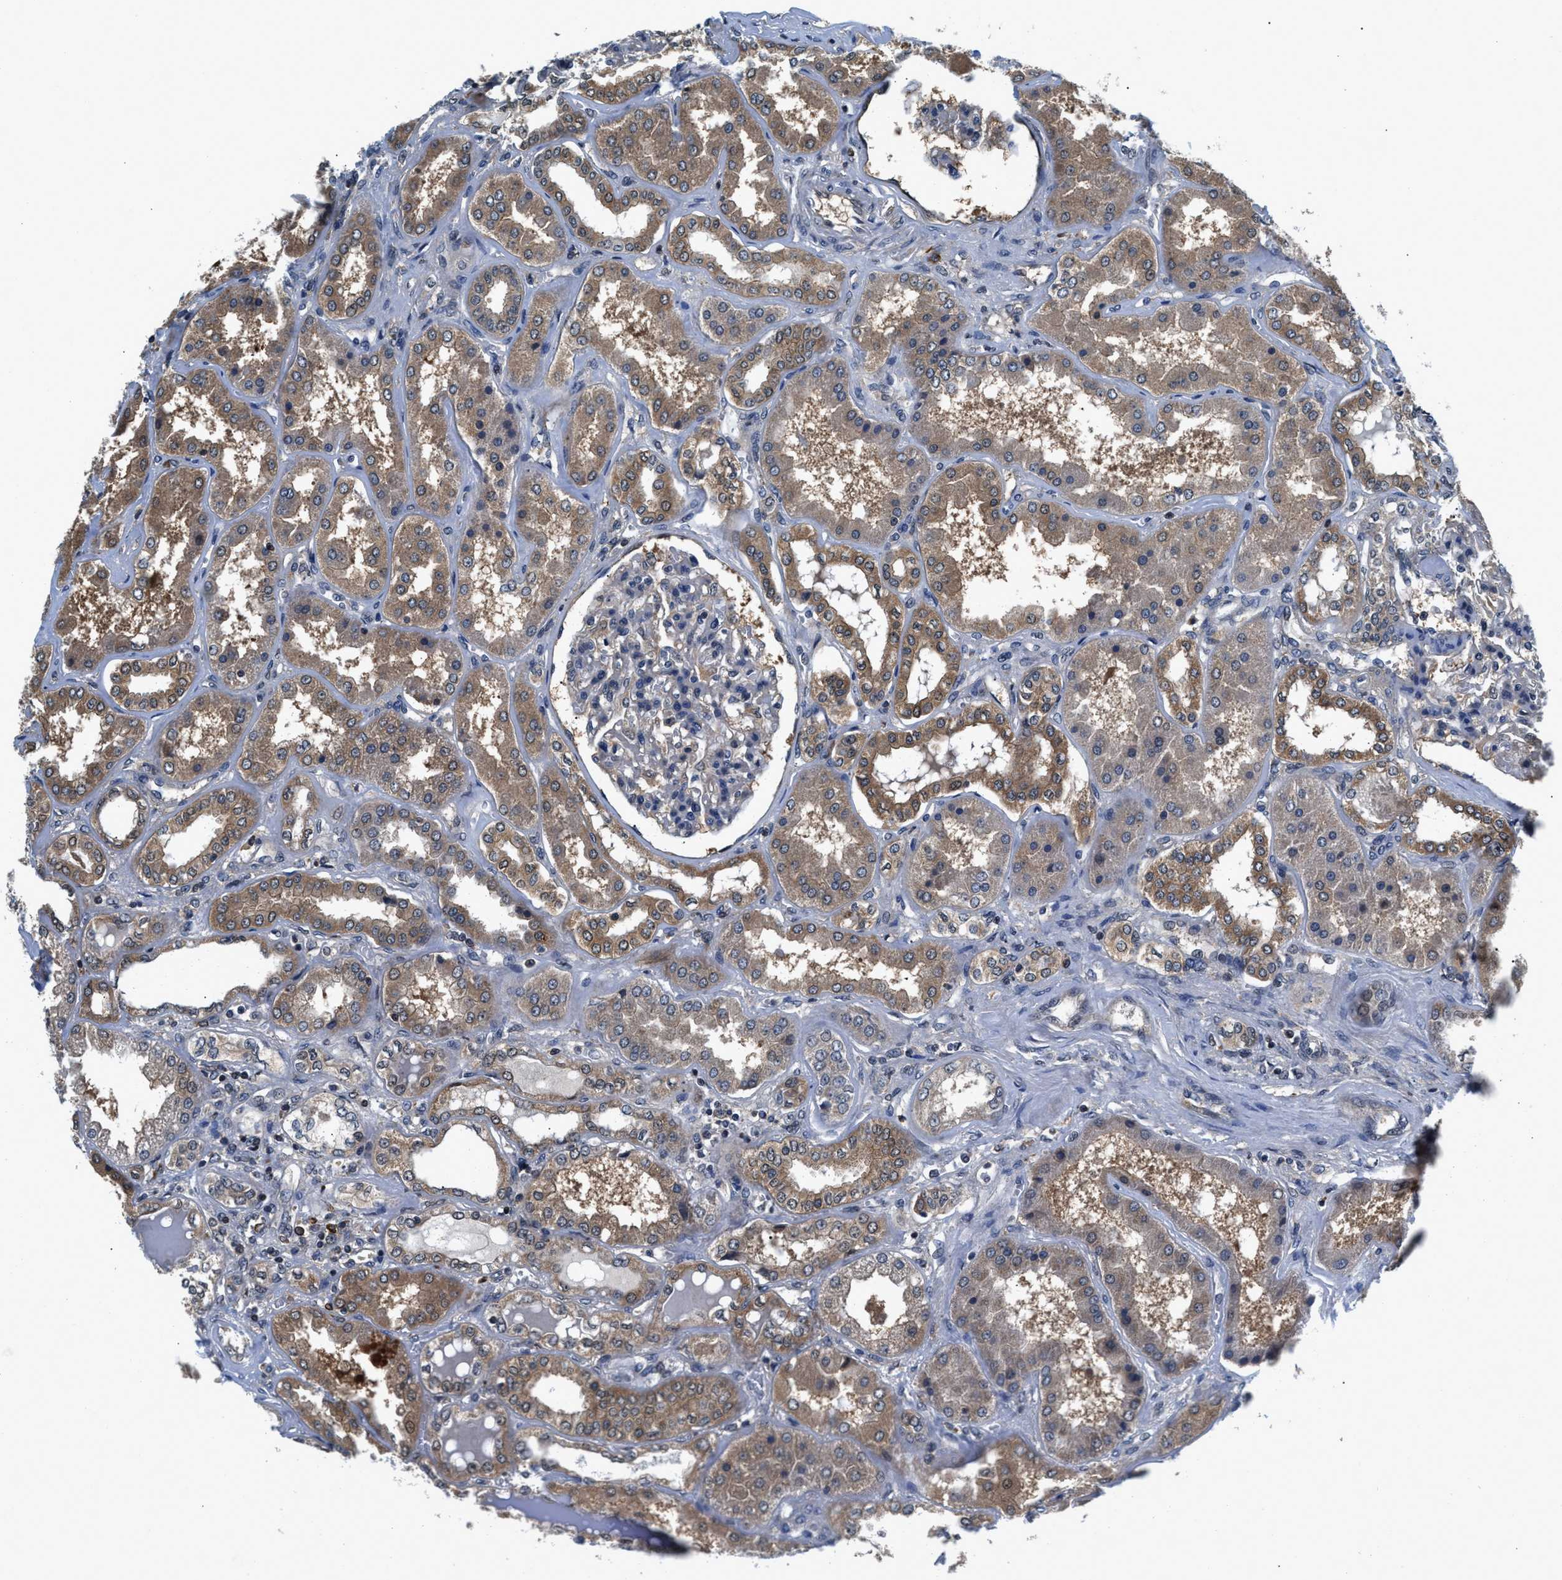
{"staining": {"intensity": "weak", "quantity": "<25%", "location": "cytoplasmic/membranous"}, "tissue": "kidney", "cell_type": "Cells in glomeruli", "image_type": "normal", "snomed": [{"axis": "morphology", "description": "Normal tissue, NOS"}, {"axis": "topography", "description": "Kidney"}], "caption": "IHC micrograph of unremarkable kidney: kidney stained with DAB (3,3'-diaminobenzidine) shows no significant protein staining in cells in glomeruli. (DAB (3,3'-diaminobenzidine) immunohistochemistry (IHC) visualized using brightfield microscopy, high magnification).", "gene": "PRPSAP2", "patient": {"sex": "female", "age": 56}}